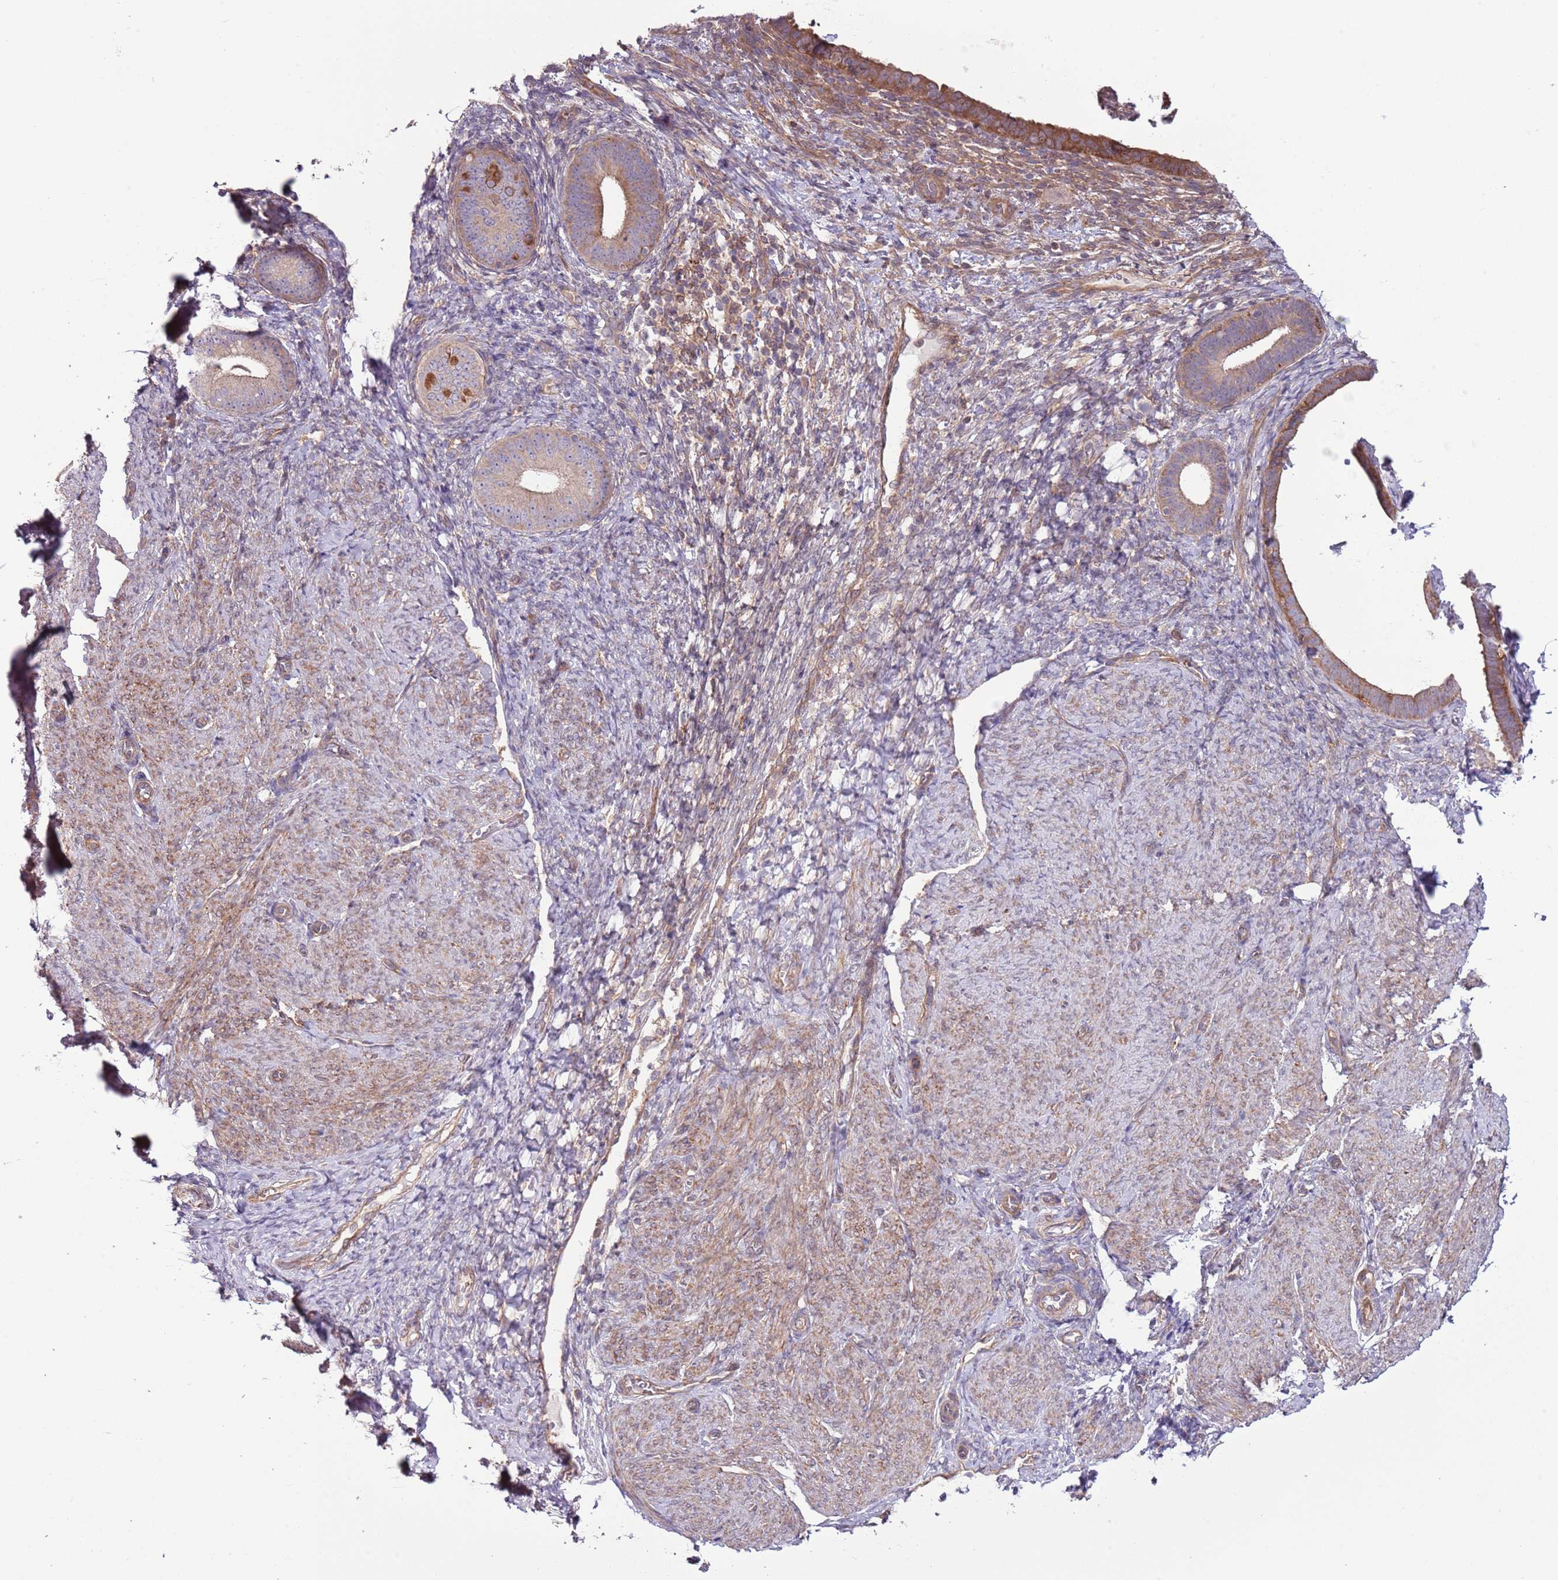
{"staining": {"intensity": "moderate", "quantity": "<25%", "location": "cytoplasmic/membranous"}, "tissue": "endometrium", "cell_type": "Cells in endometrial stroma", "image_type": "normal", "snomed": [{"axis": "morphology", "description": "Normal tissue, NOS"}, {"axis": "topography", "description": "Endometrium"}], "caption": "DAB (3,3'-diaminobenzidine) immunohistochemical staining of unremarkable endometrium shows moderate cytoplasmic/membranous protein expression in about <25% of cells in endometrial stroma.", "gene": "LPIN2", "patient": {"sex": "female", "age": 65}}